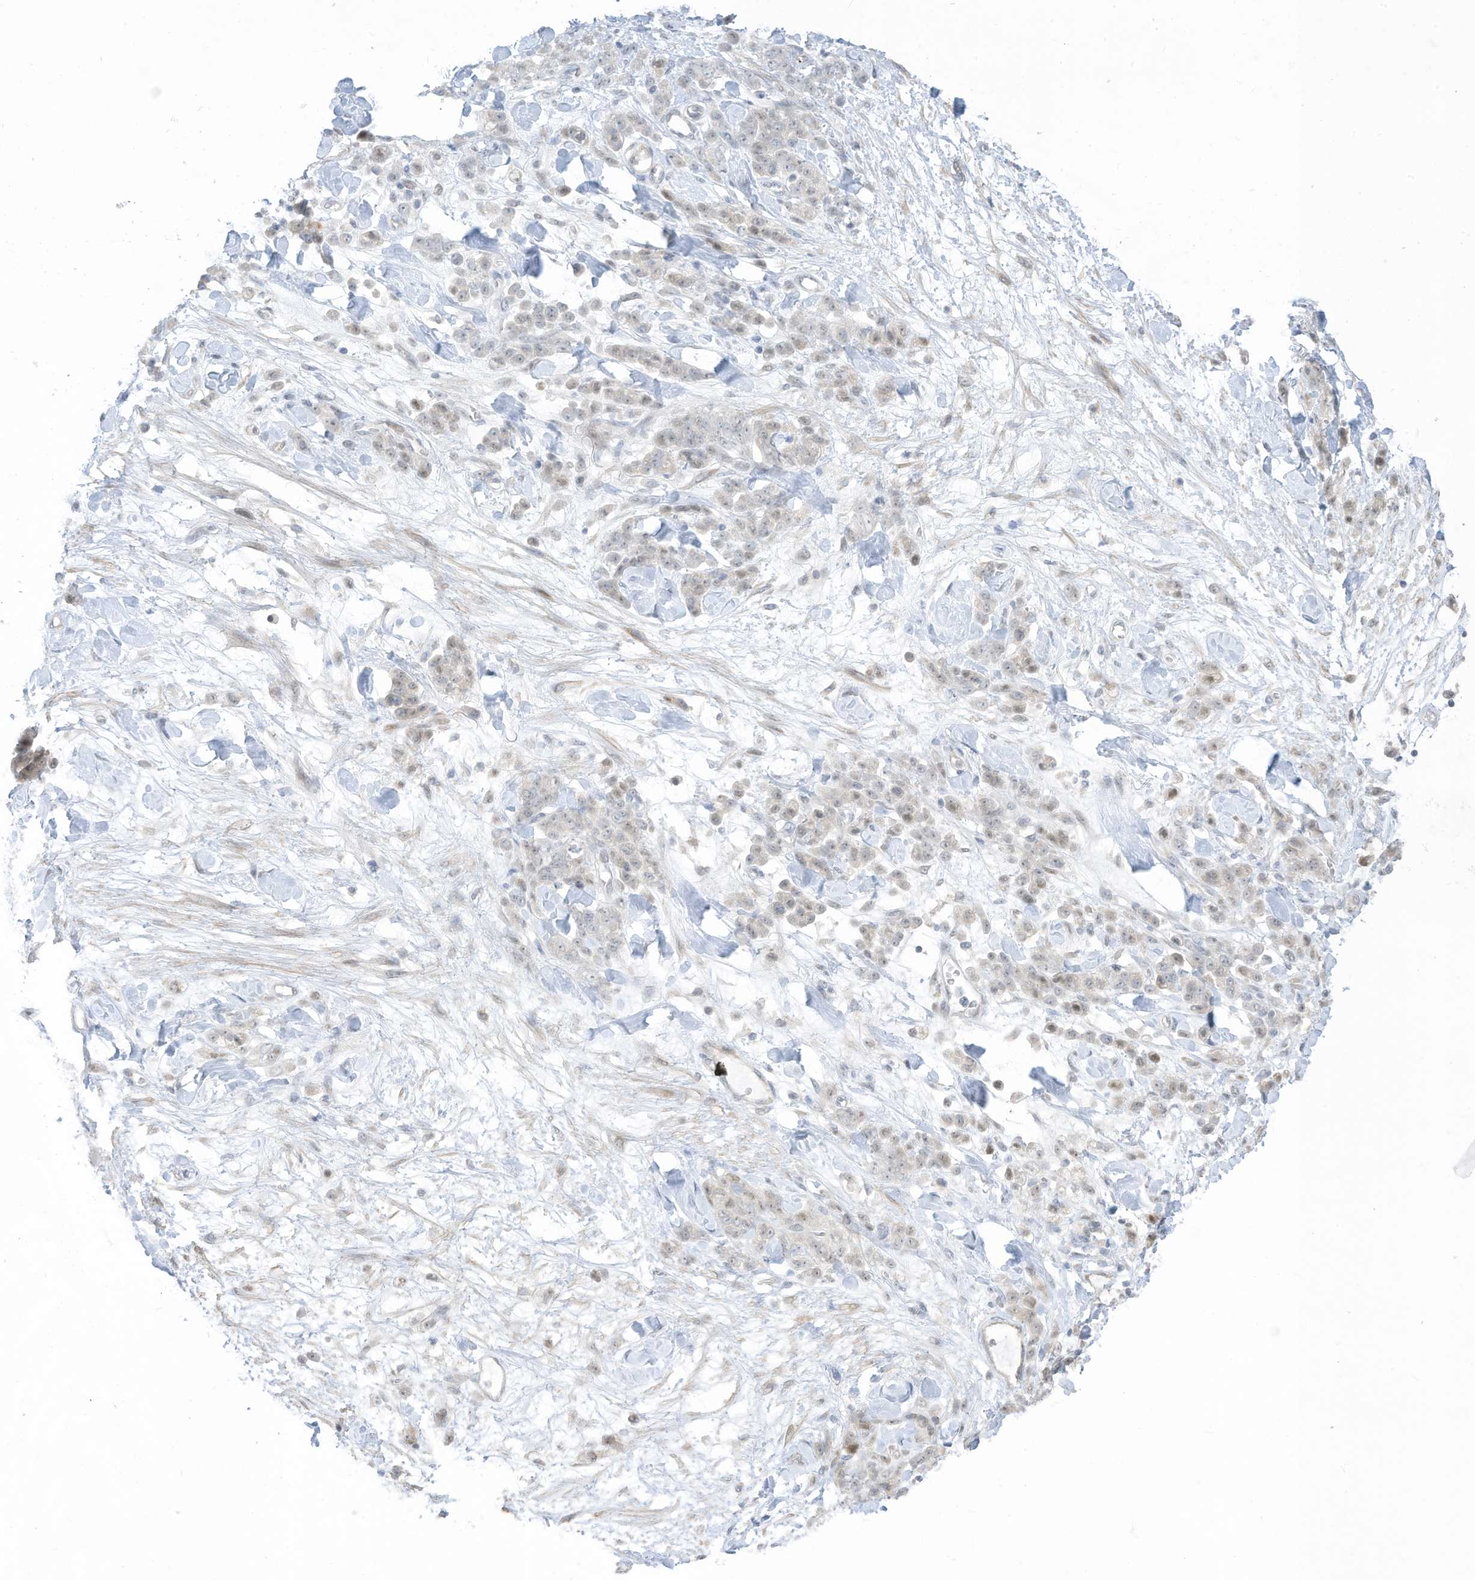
{"staining": {"intensity": "weak", "quantity": ">75%", "location": "nuclear"}, "tissue": "stomach cancer", "cell_type": "Tumor cells", "image_type": "cancer", "snomed": [{"axis": "morphology", "description": "Normal tissue, NOS"}, {"axis": "morphology", "description": "Adenocarcinoma, NOS"}, {"axis": "topography", "description": "Stomach"}], "caption": "A high-resolution image shows immunohistochemistry staining of adenocarcinoma (stomach), which demonstrates weak nuclear staining in about >75% of tumor cells.", "gene": "ASPRV1", "patient": {"sex": "male", "age": 82}}